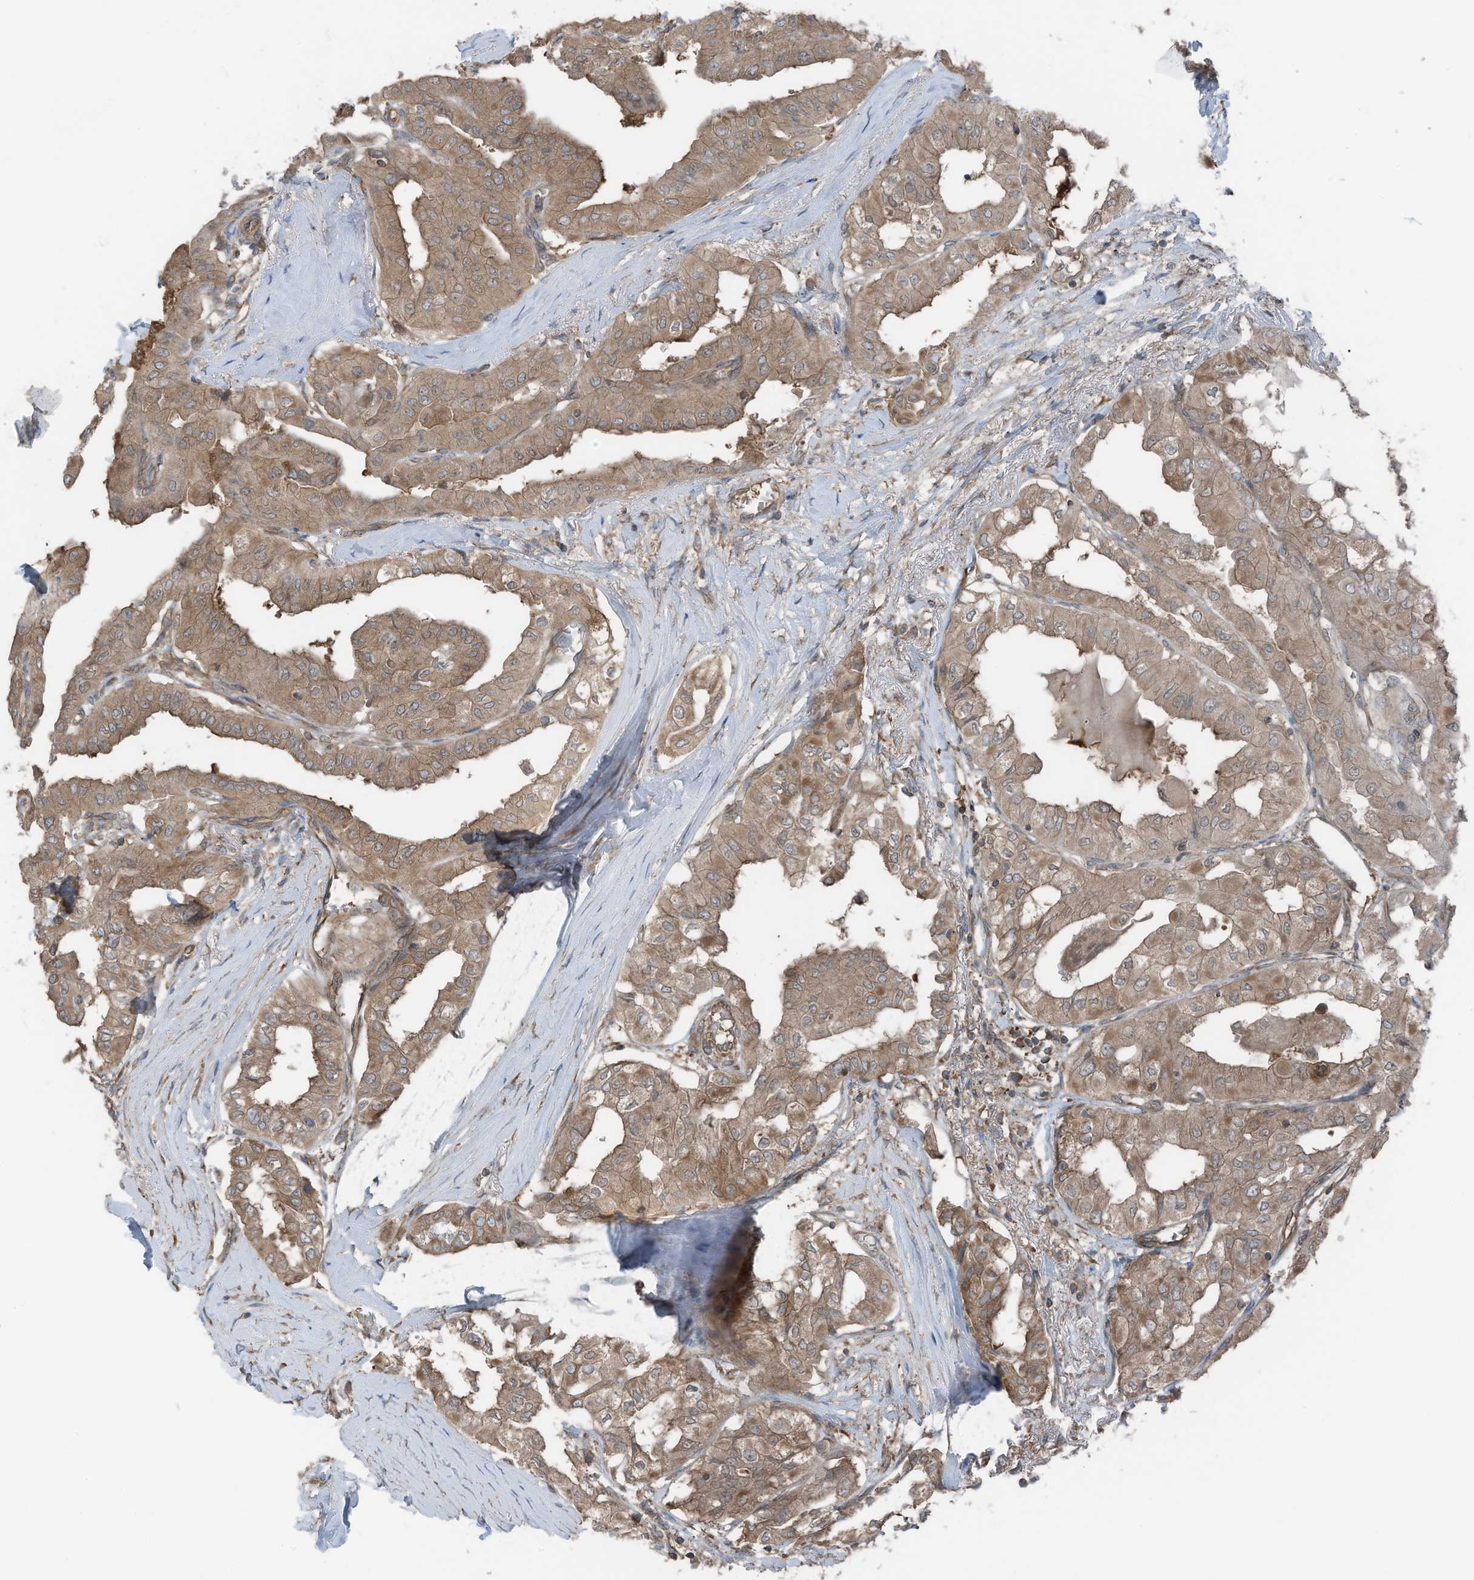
{"staining": {"intensity": "moderate", "quantity": ">75%", "location": "cytoplasmic/membranous"}, "tissue": "thyroid cancer", "cell_type": "Tumor cells", "image_type": "cancer", "snomed": [{"axis": "morphology", "description": "Papillary adenocarcinoma, NOS"}, {"axis": "topography", "description": "Thyroid gland"}], "caption": "Human papillary adenocarcinoma (thyroid) stained with a brown dye shows moderate cytoplasmic/membranous positive expression in about >75% of tumor cells.", "gene": "TXNDC9", "patient": {"sex": "female", "age": 59}}